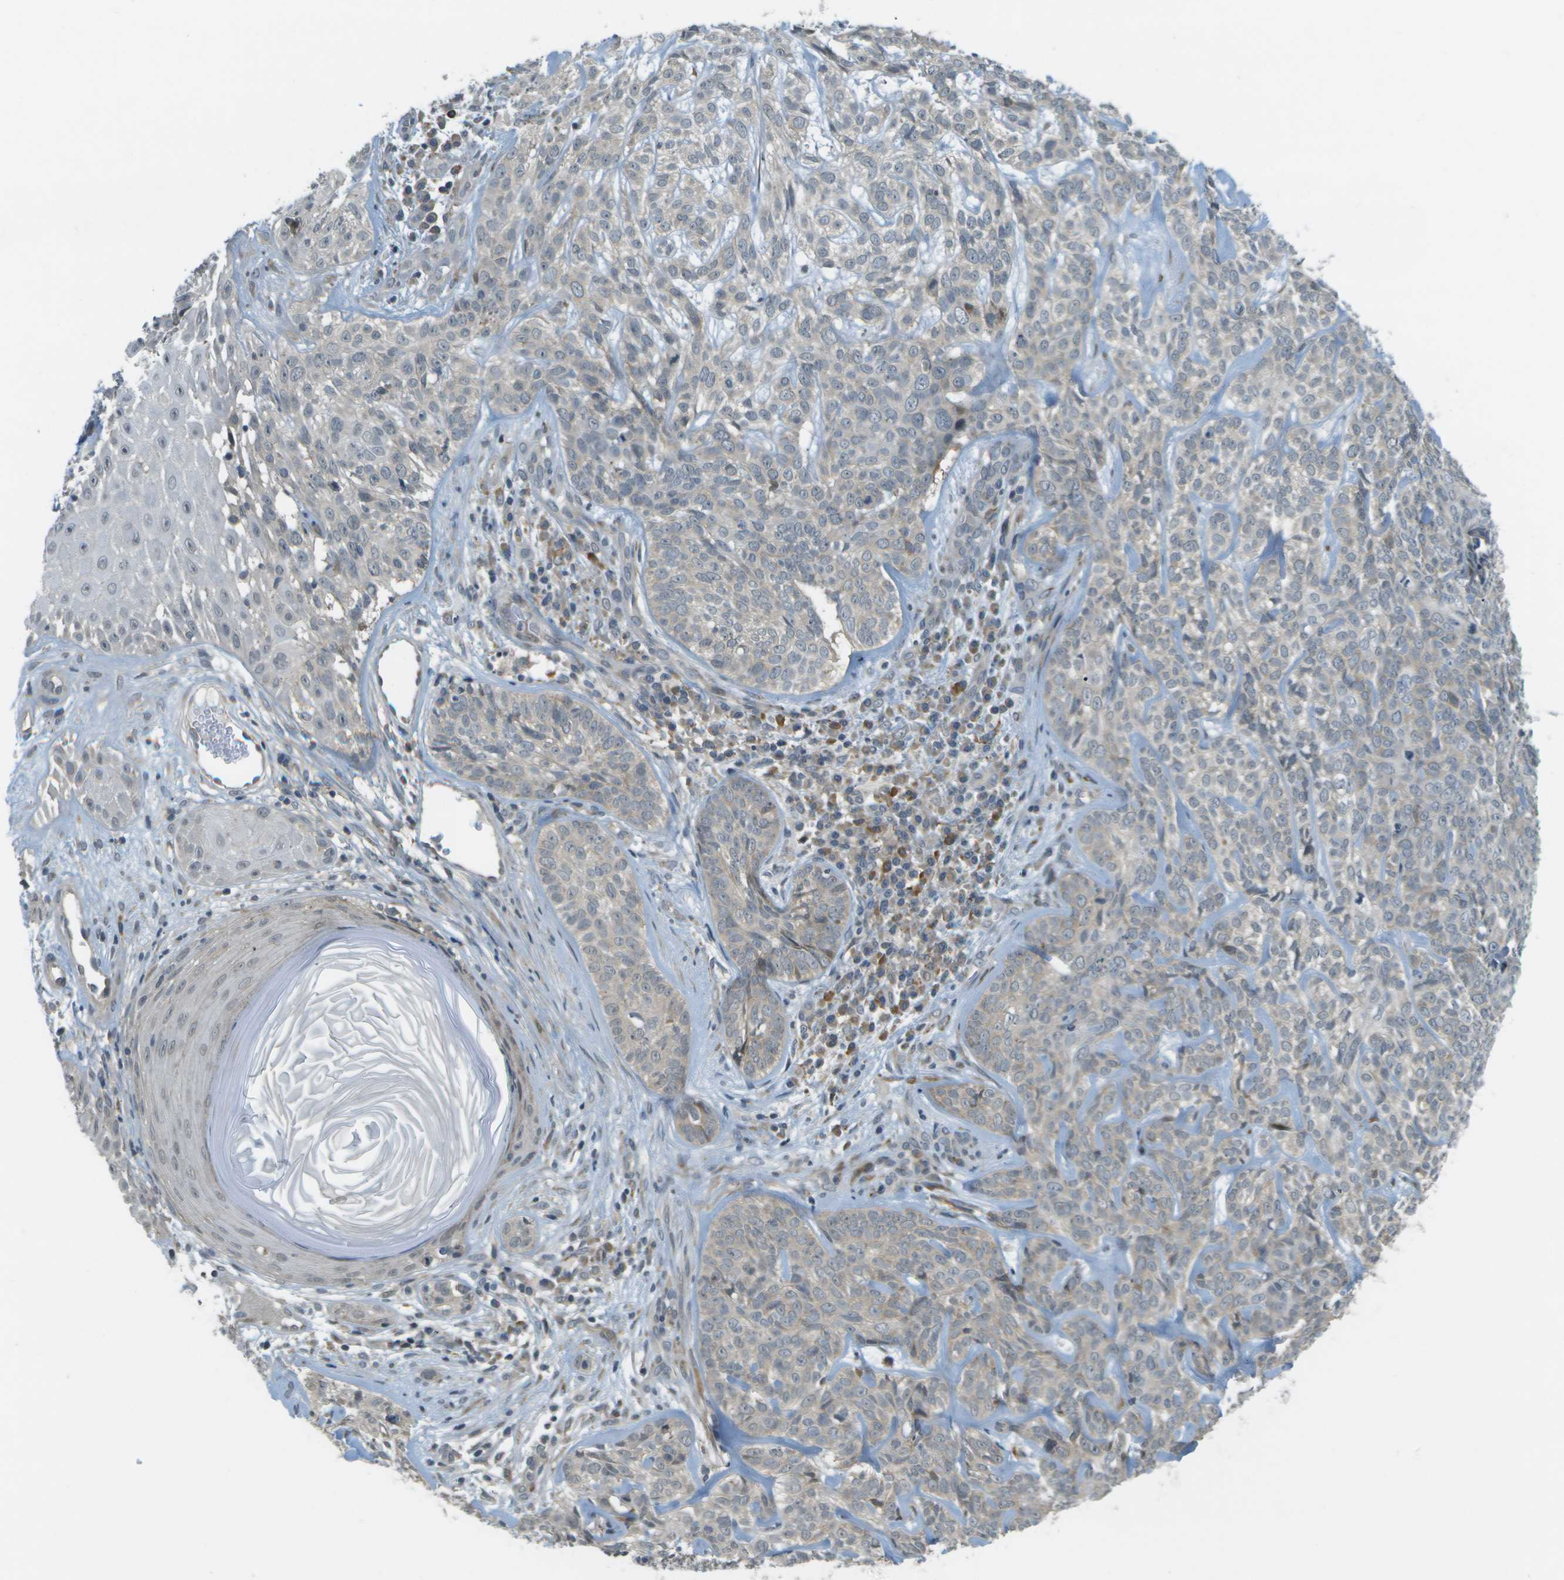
{"staining": {"intensity": "negative", "quantity": "none", "location": "none"}, "tissue": "skin cancer", "cell_type": "Tumor cells", "image_type": "cancer", "snomed": [{"axis": "morphology", "description": "Basal cell carcinoma"}, {"axis": "topography", "description": "Skin"}], "caption": "A histopathology image of basal cell carcinoma (skin) stained for a protein demonstrates no brown staining in tumor cells.", "gene": "WNK2", "patient": {"sex": "male", "age": 72}}